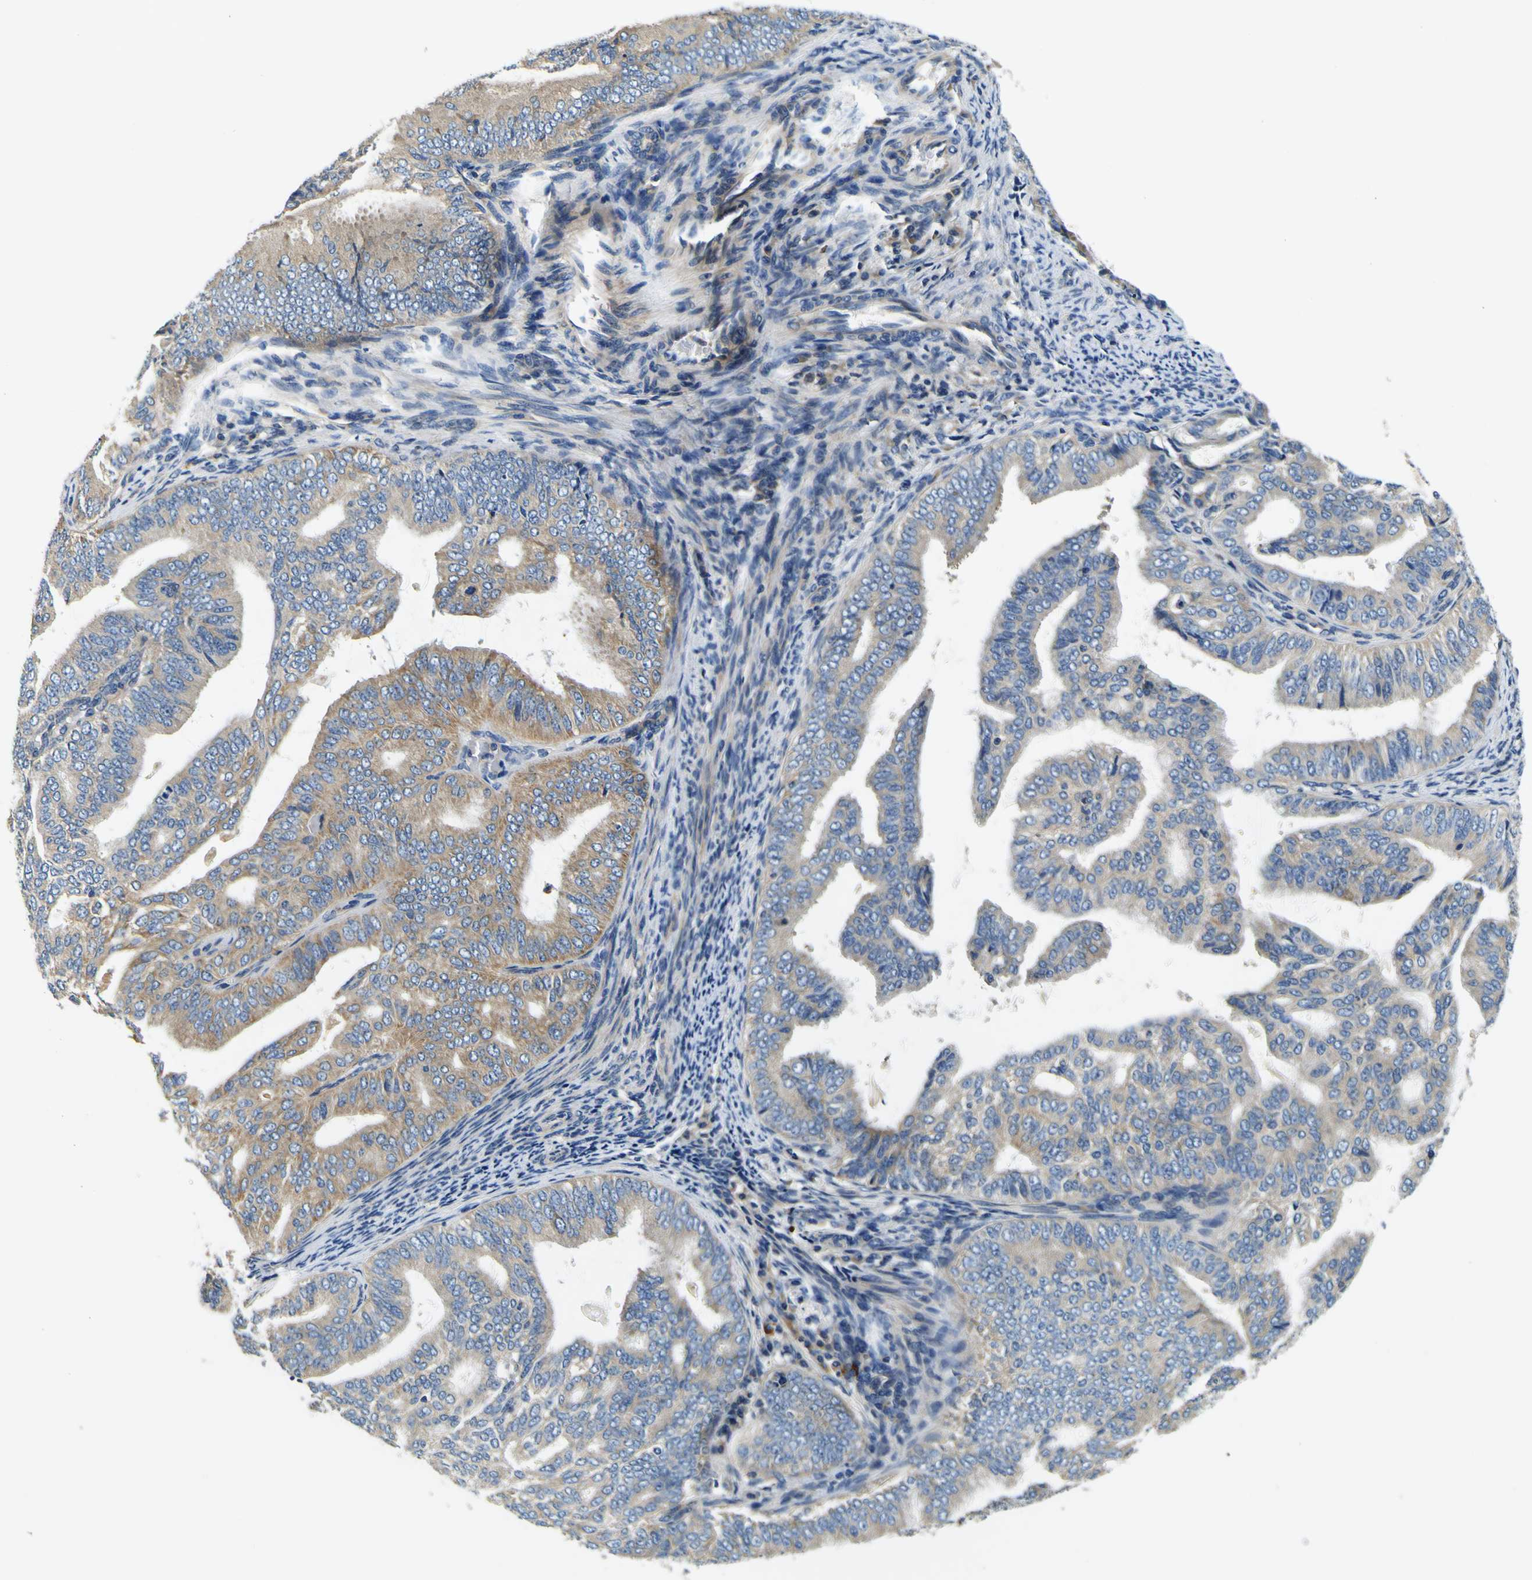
{"staining": {"intensity": "moderate", "quantity": ">75%", "location": "cytoplasmic/membranous"}, "tissue": "endometrial cancer", "cell_type": "Tumor cells", "image_type": "cancer", "snomed": [{"axis": "morphology", "description": "Adenocarcinoma, NOS"}, {"axis": "topography", "description": "Endometrium"}], "caption": "The immunohistochemical stain highlights moderate cytoplasmic/membranous staining in tumor cells of endometrial adenocarcinoma tissue. Nuclei are stained in blue.", "gene": "CLSTN1", "patient": {"sex": "female", "age": 58}}